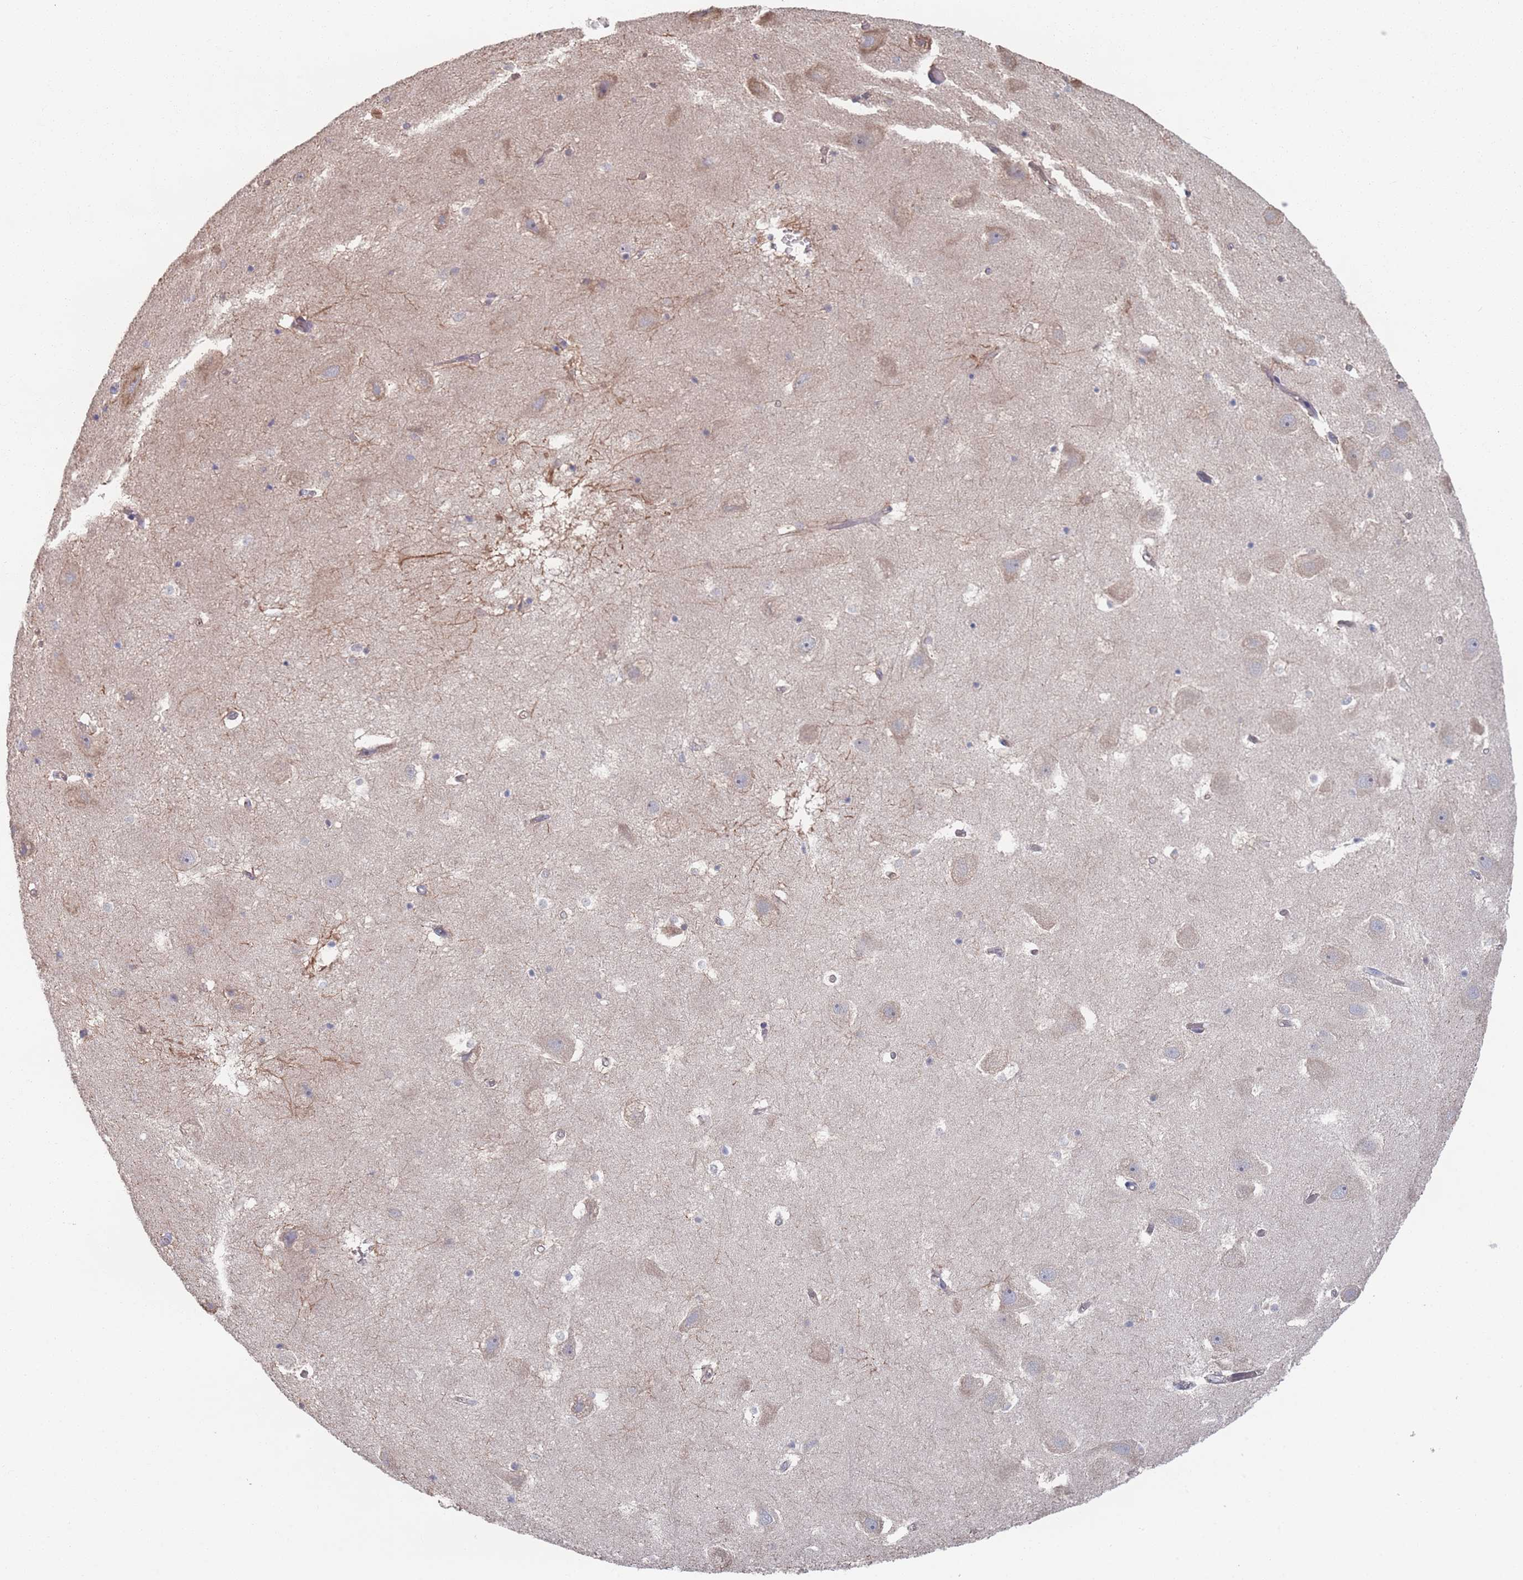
{"staining": {"intensity": "negative", "quantity": "none", "location": "none"}, "tissue": "hippocampus", "cell_type": "Glial cells", "image_type": "normal", "snomed": [{"axis": "morphology", "description": "Normal tissue, NOS"}, {"axis": "topography", "description": "Hippocampus"}], "caption": "This is an IHC image of unremarkable hippocampus. There is no expression in glial cells.", "gene": "PLEKHA4", "patient": {"sex": "female", "age": 52}}